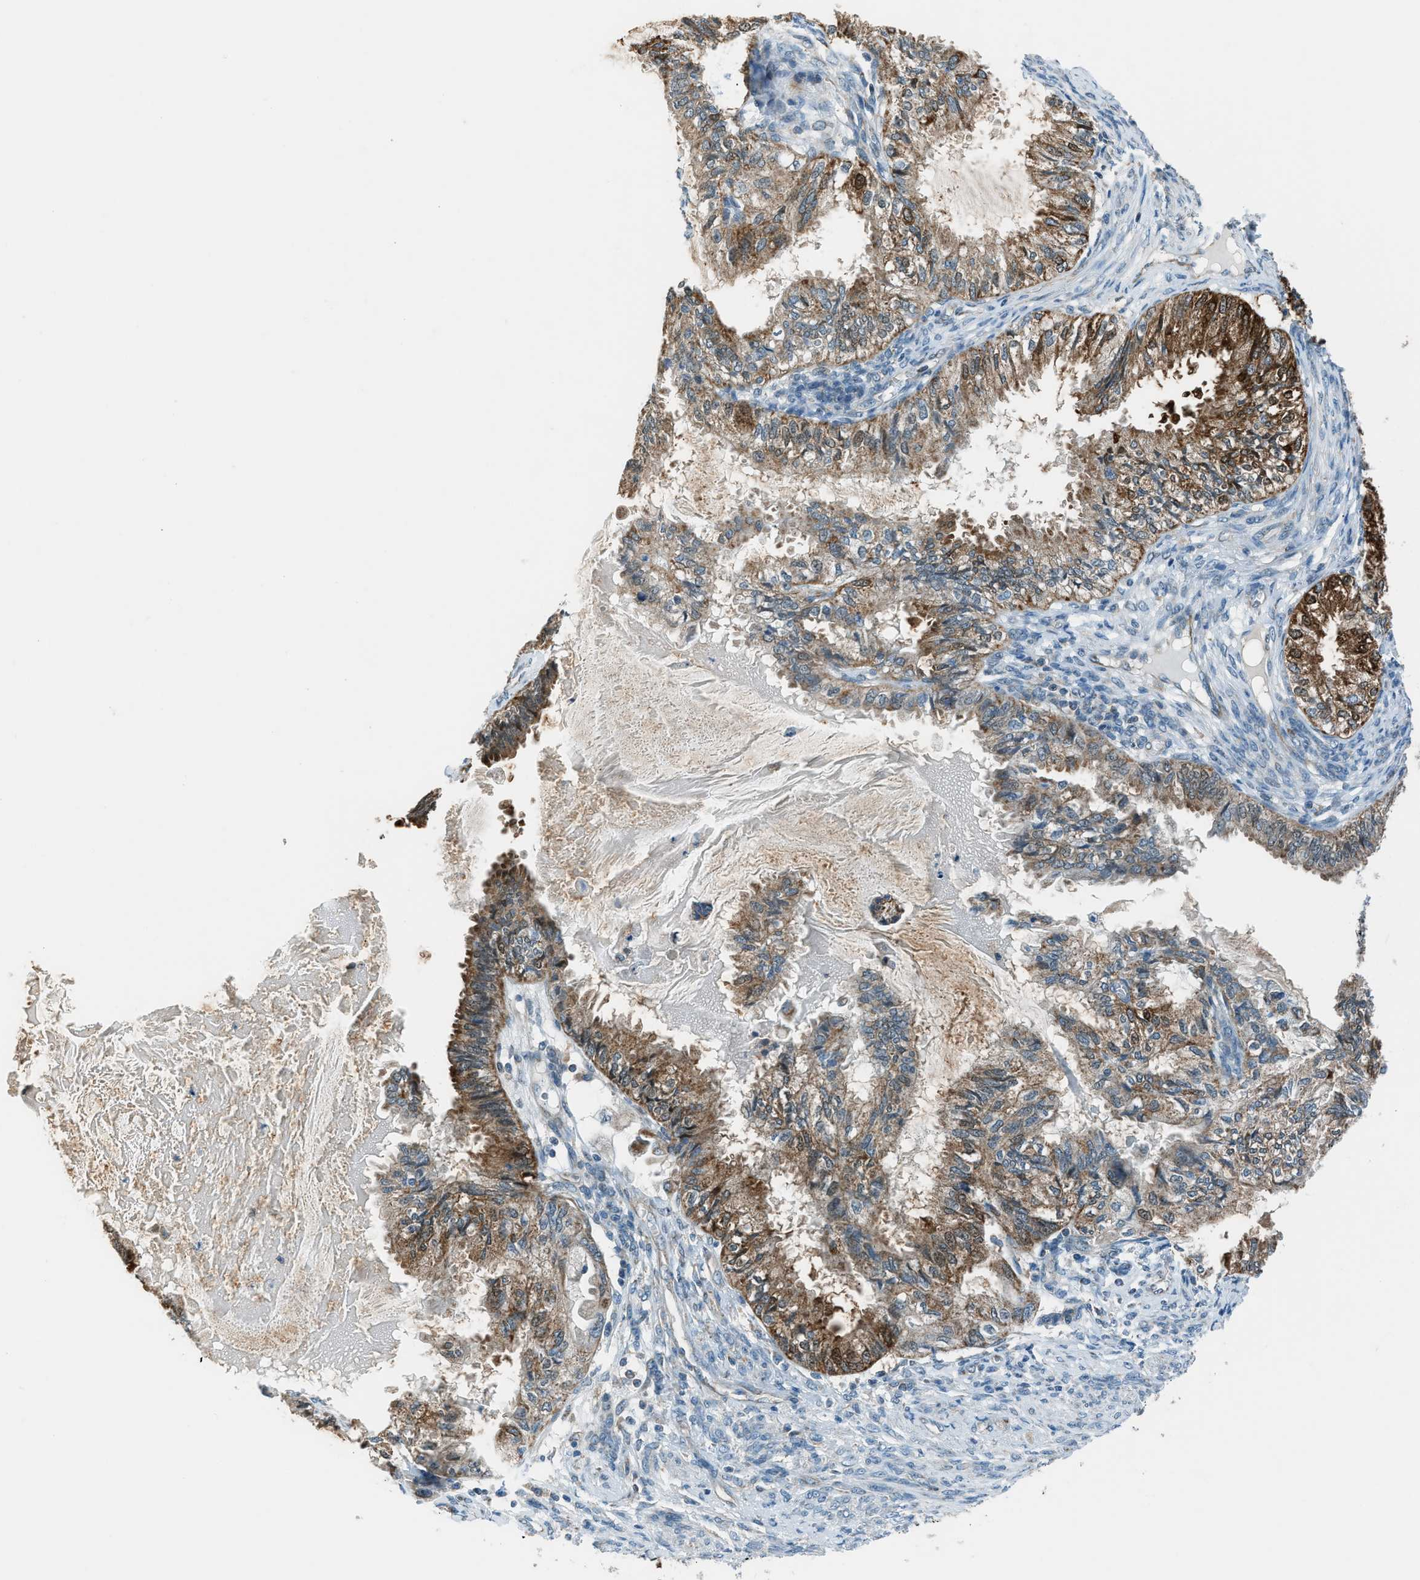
{"staining": {"intensity": "moderate", "quantity": ">75%", "location": "cytoplasmic/membranous"}, "tissue": "cervical cancer", "cell_type": "Tumor cells", "image_type": "cancer", "snomed": [{"axis": "morphology", "description": "Normal tissue, NOS"}, {"axis": "morphology", "description": "Adenocarcinoma, NOS"}, {"axis": "topography", "description": "Cervix"}, {"axis": "topography", "description": "Endometrium"}], "caption": "High-power microscopy captured an immunohistochemistry (IHC) photomicrograph of cervical cancer (adenocarcinoma), revealing moderate cytoplasmic/membranous staining in about >75% of tumor cells.", "gene": "PIGG", "patient": {"sex": "female", "age": 86}}